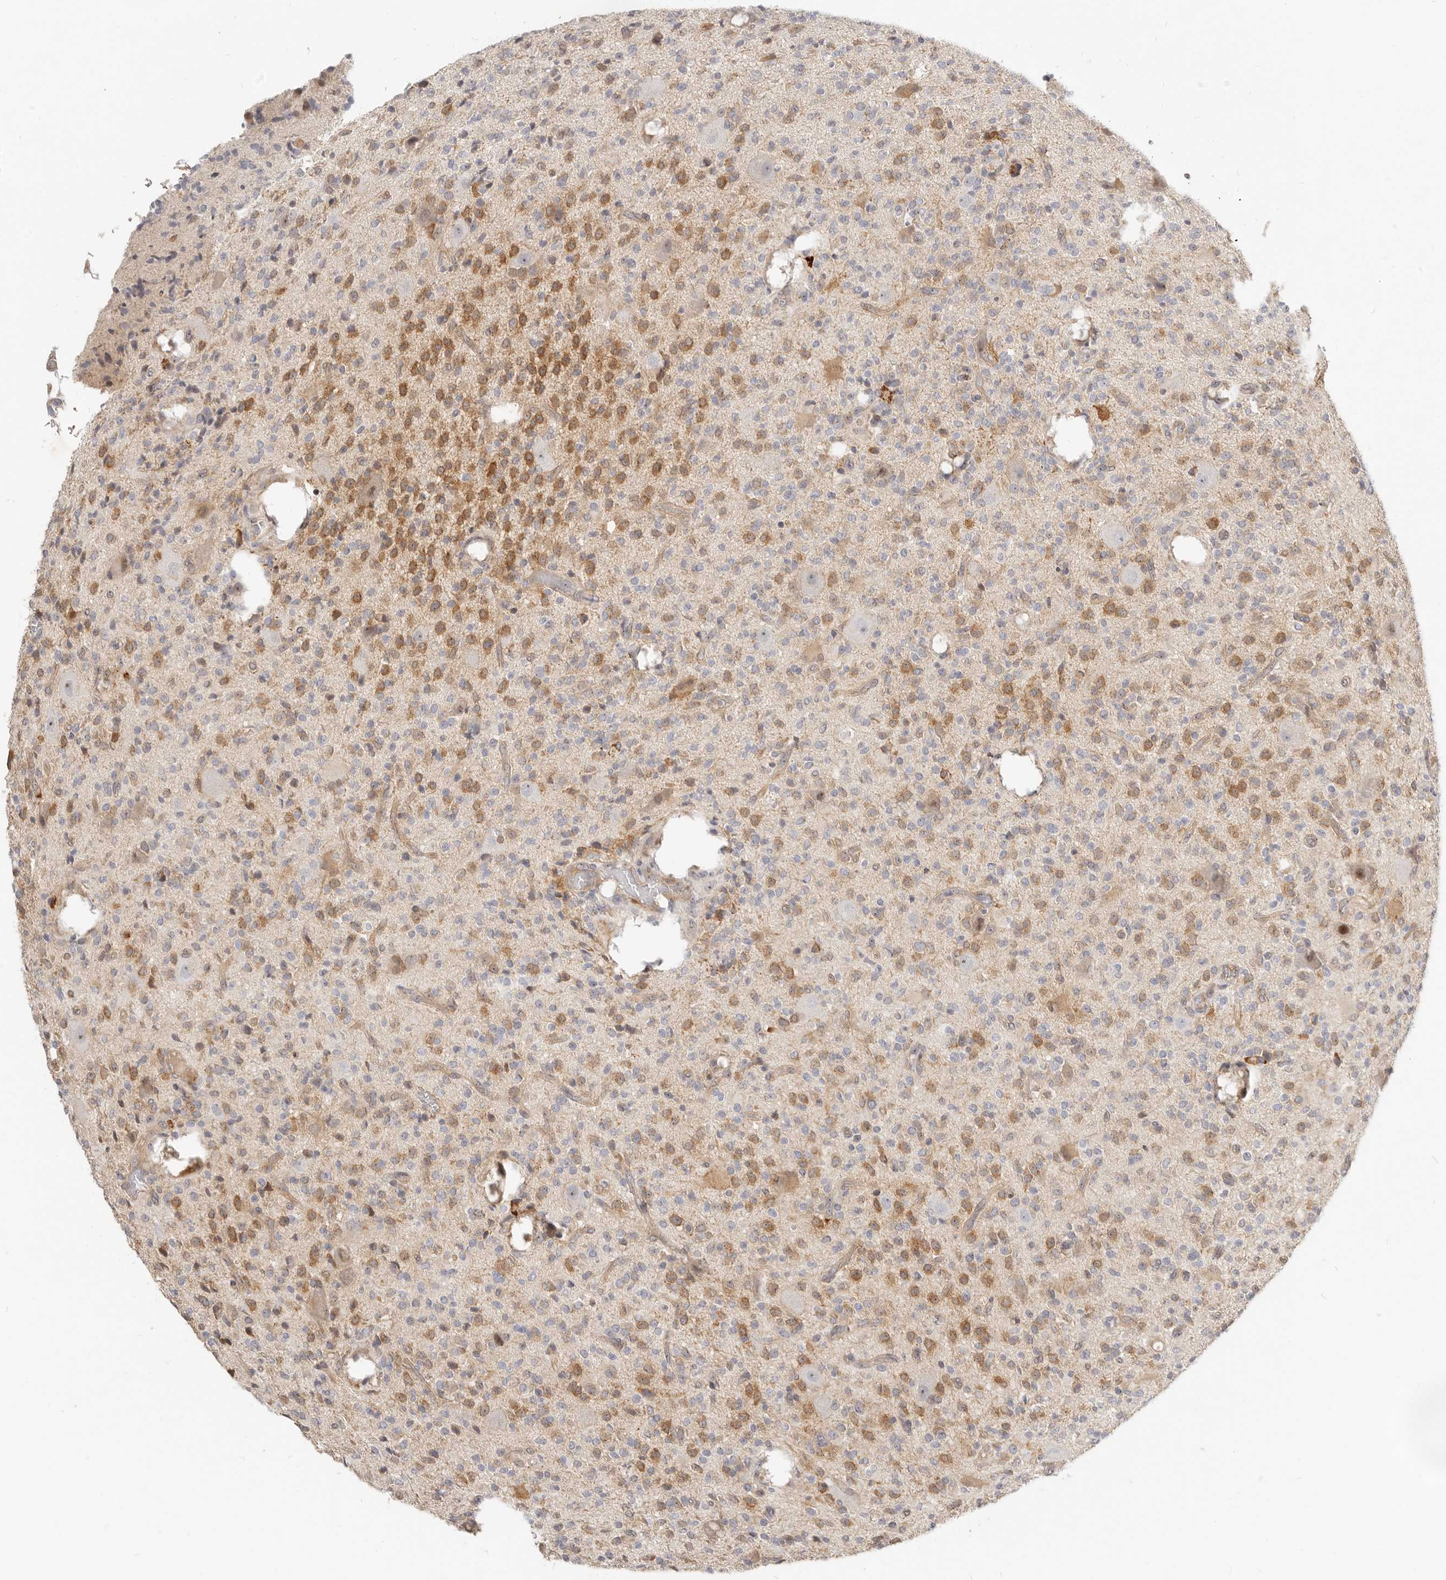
{"staining": {"intensity": "moderate", "quantity": "25%-75%", "location": "cytoplasmic/membranous"}, "tissue": "glioma", "cell_type": "Tumor cells", "image_type": "cancer", "snomed": [{"axis": "morphology", "description": "Glioma, malignant, High grade"}, {"axis": "topography", "description": "Brain"}], "caption": "Approximately 25%-75% of tumor cells in human high-grade glioma (malignant) demonstrate moderate cytoplasmic/membranous protein staining as visualized by brown immunohistochemical staining.", "gene": "MICALL2", "patient": {"sex": "male", "age": 34}}